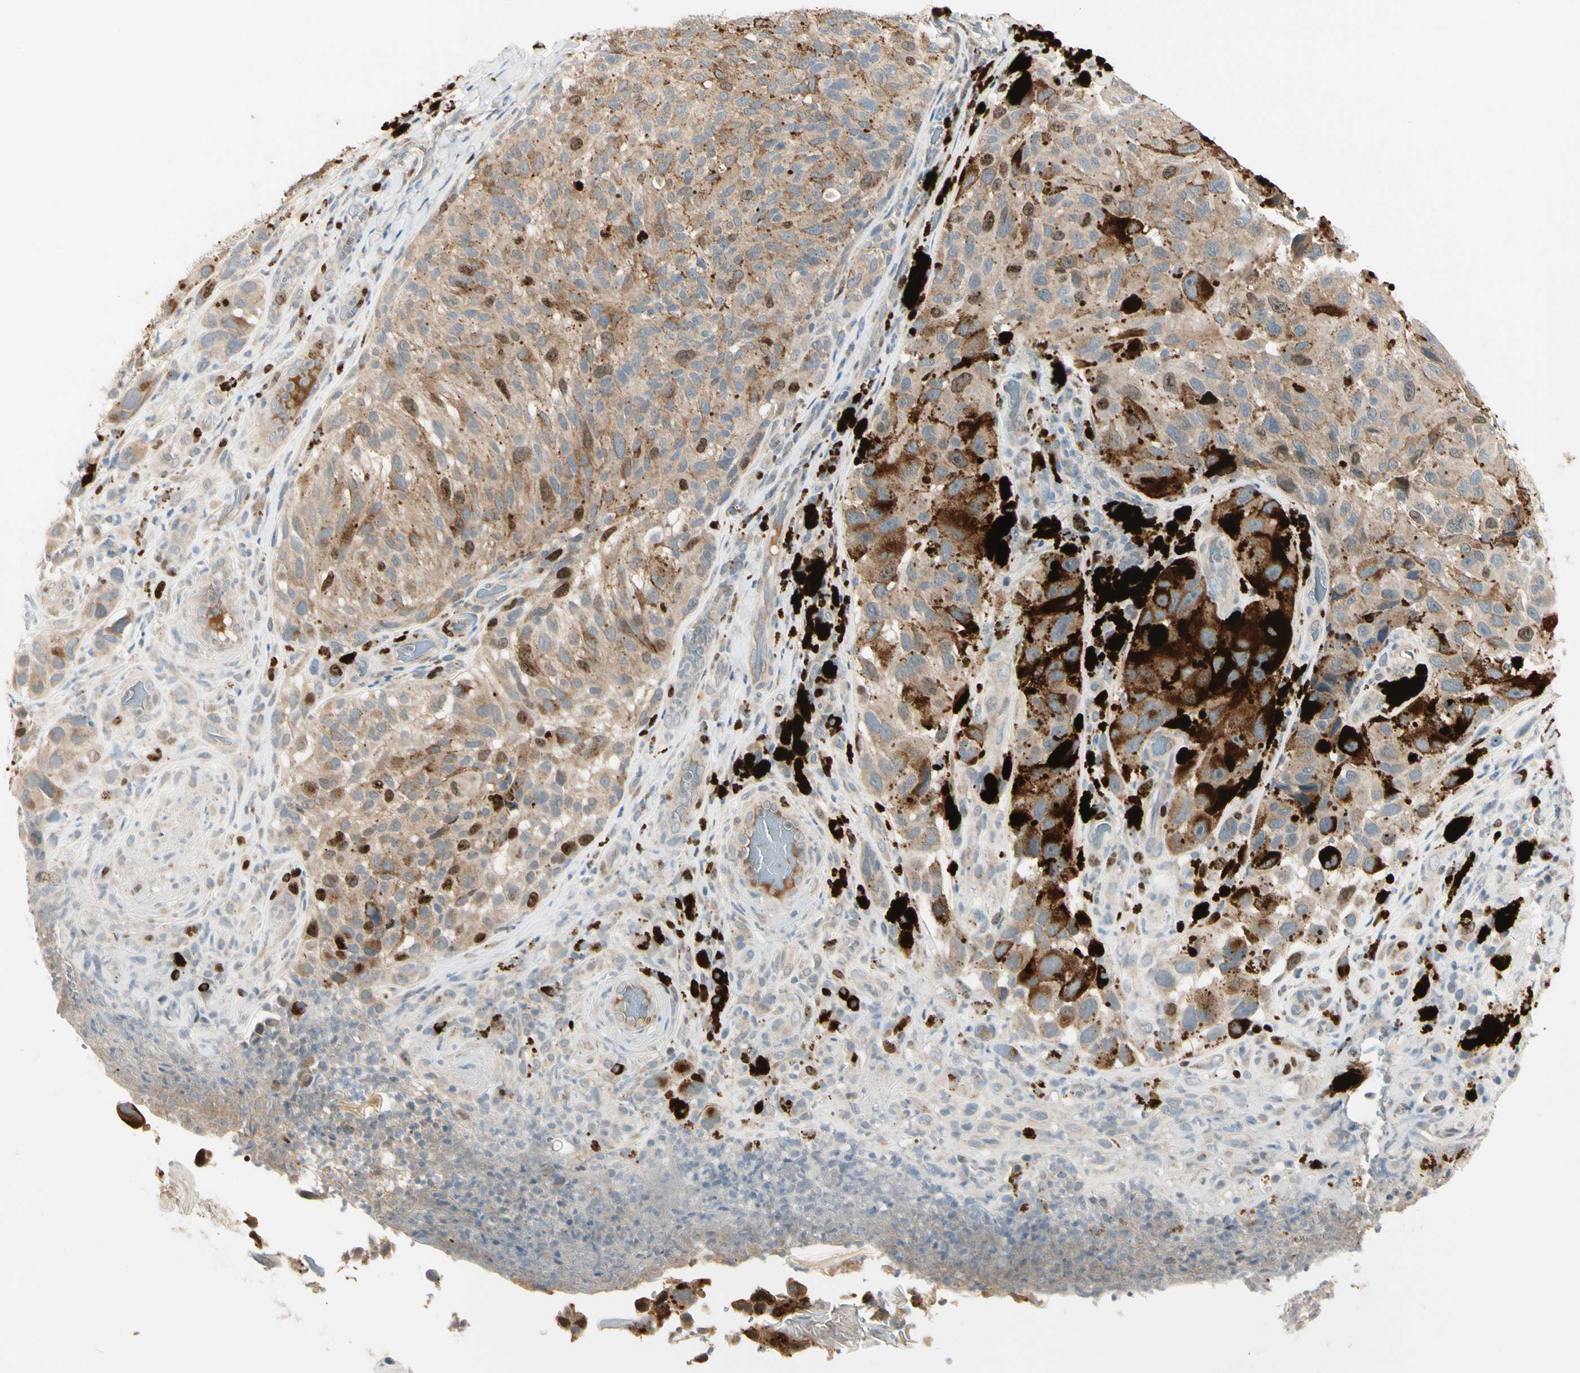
{"staining": {"intensity": "moderate", "quantity": "<25%", "location": "nuclear"}, "tissue": "melanoma", "cell_type": "Tumor cells", "image_type": "cancer", "snomed": [{"axis": "morphology", "description": "Malignant melanoma, NOS"}, {"axis": "topography", "description": "Skin"}], "caption": "Tumor cells demonstrate low levels of moderate nuclear expression in approximately <25% of cells in human melanoma.", "gene": "PITX1", "patient": {"sex": "female", "age": 73}}